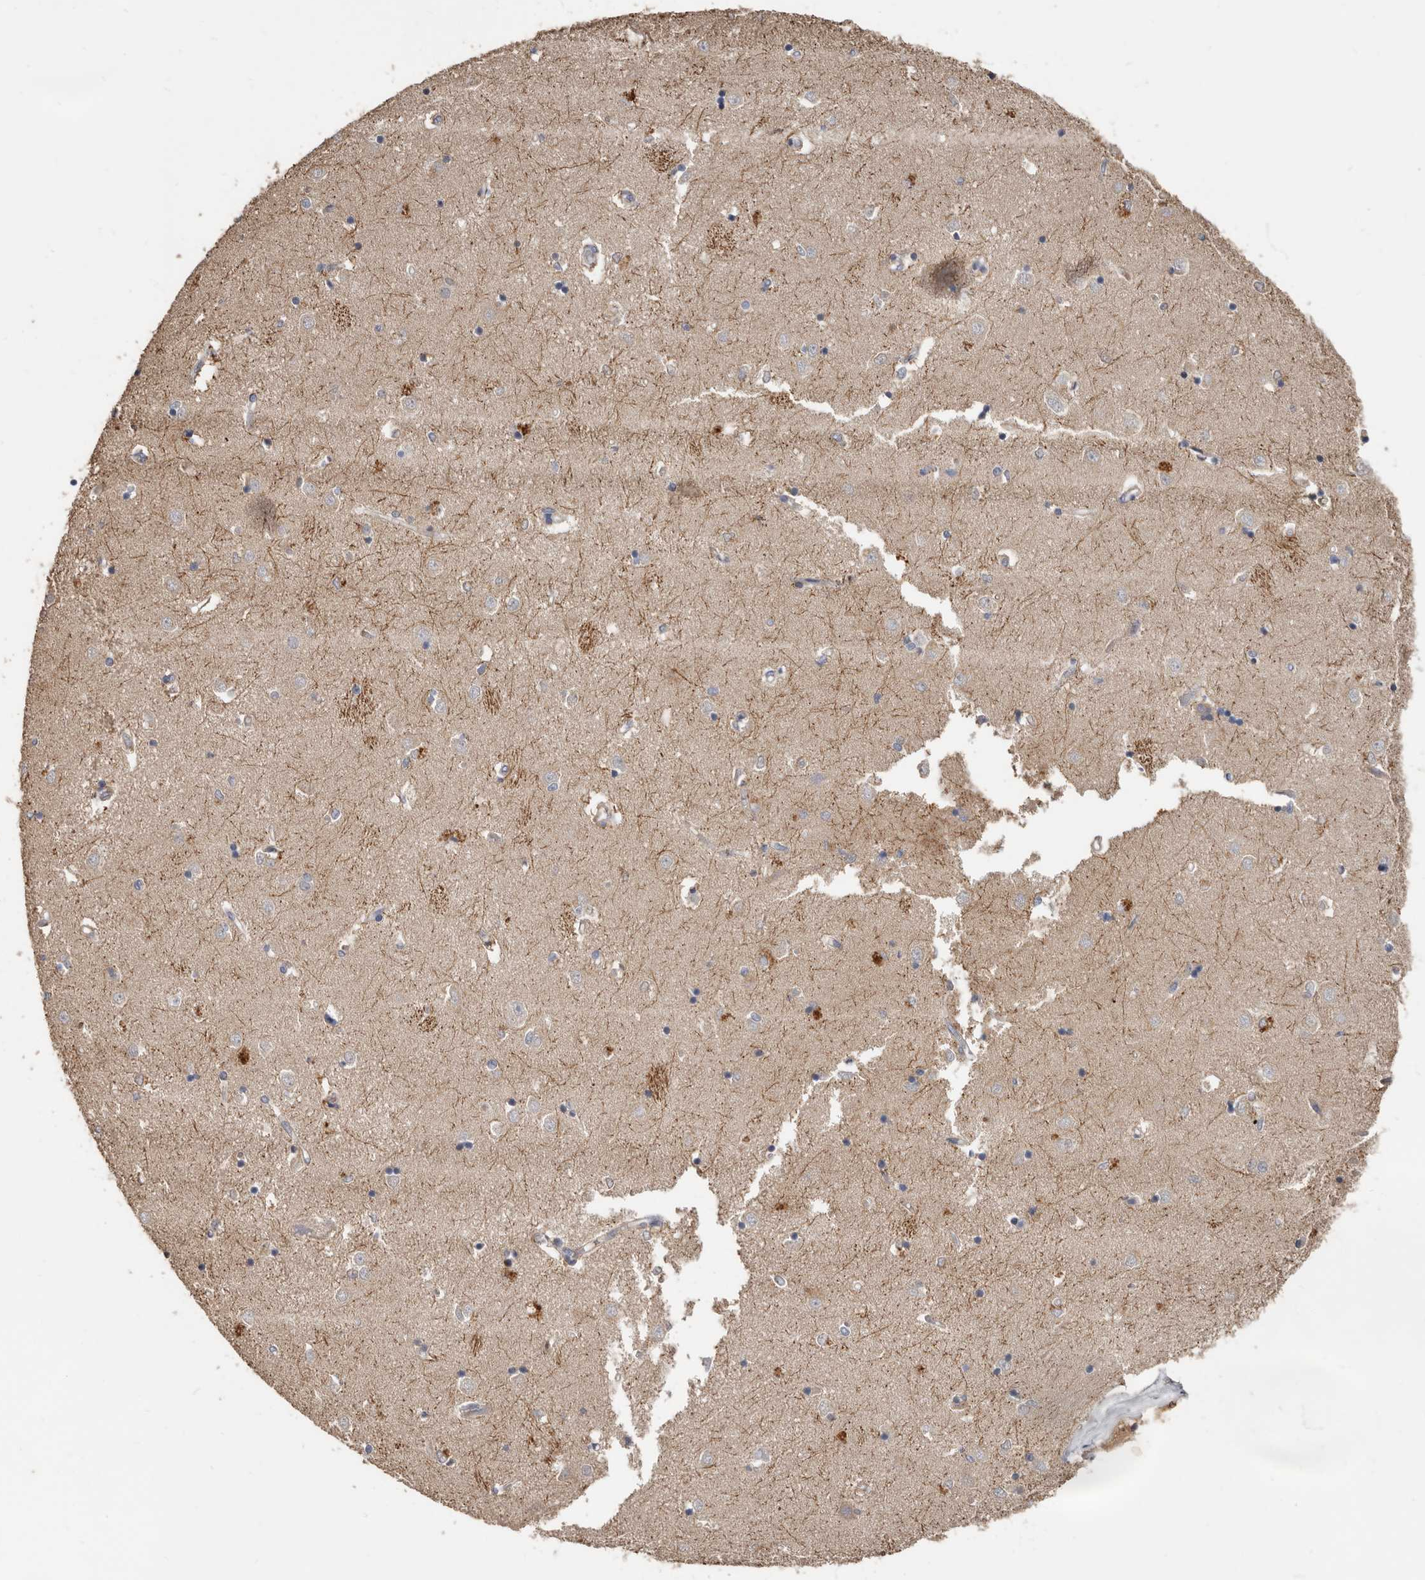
{"staining": {"intensity": "weak", "quantity": "<25%", "location": "cytoplasmic/membranous"}, "tissue": "caudate", "cell_type": "Glial cells", "image_type": "normal", "snomed": [{"axis": "morphology", "description": "Normal tissue, NOS"}, {"axis": "topography", "description": "Lateral ventricle wall"}], "caption": "Benign caudate was stained to show a protein in brown. There is no significant staining in glial cells.", "gene": "KIF26B", "patient": {"sex": "male", "age": 45}}